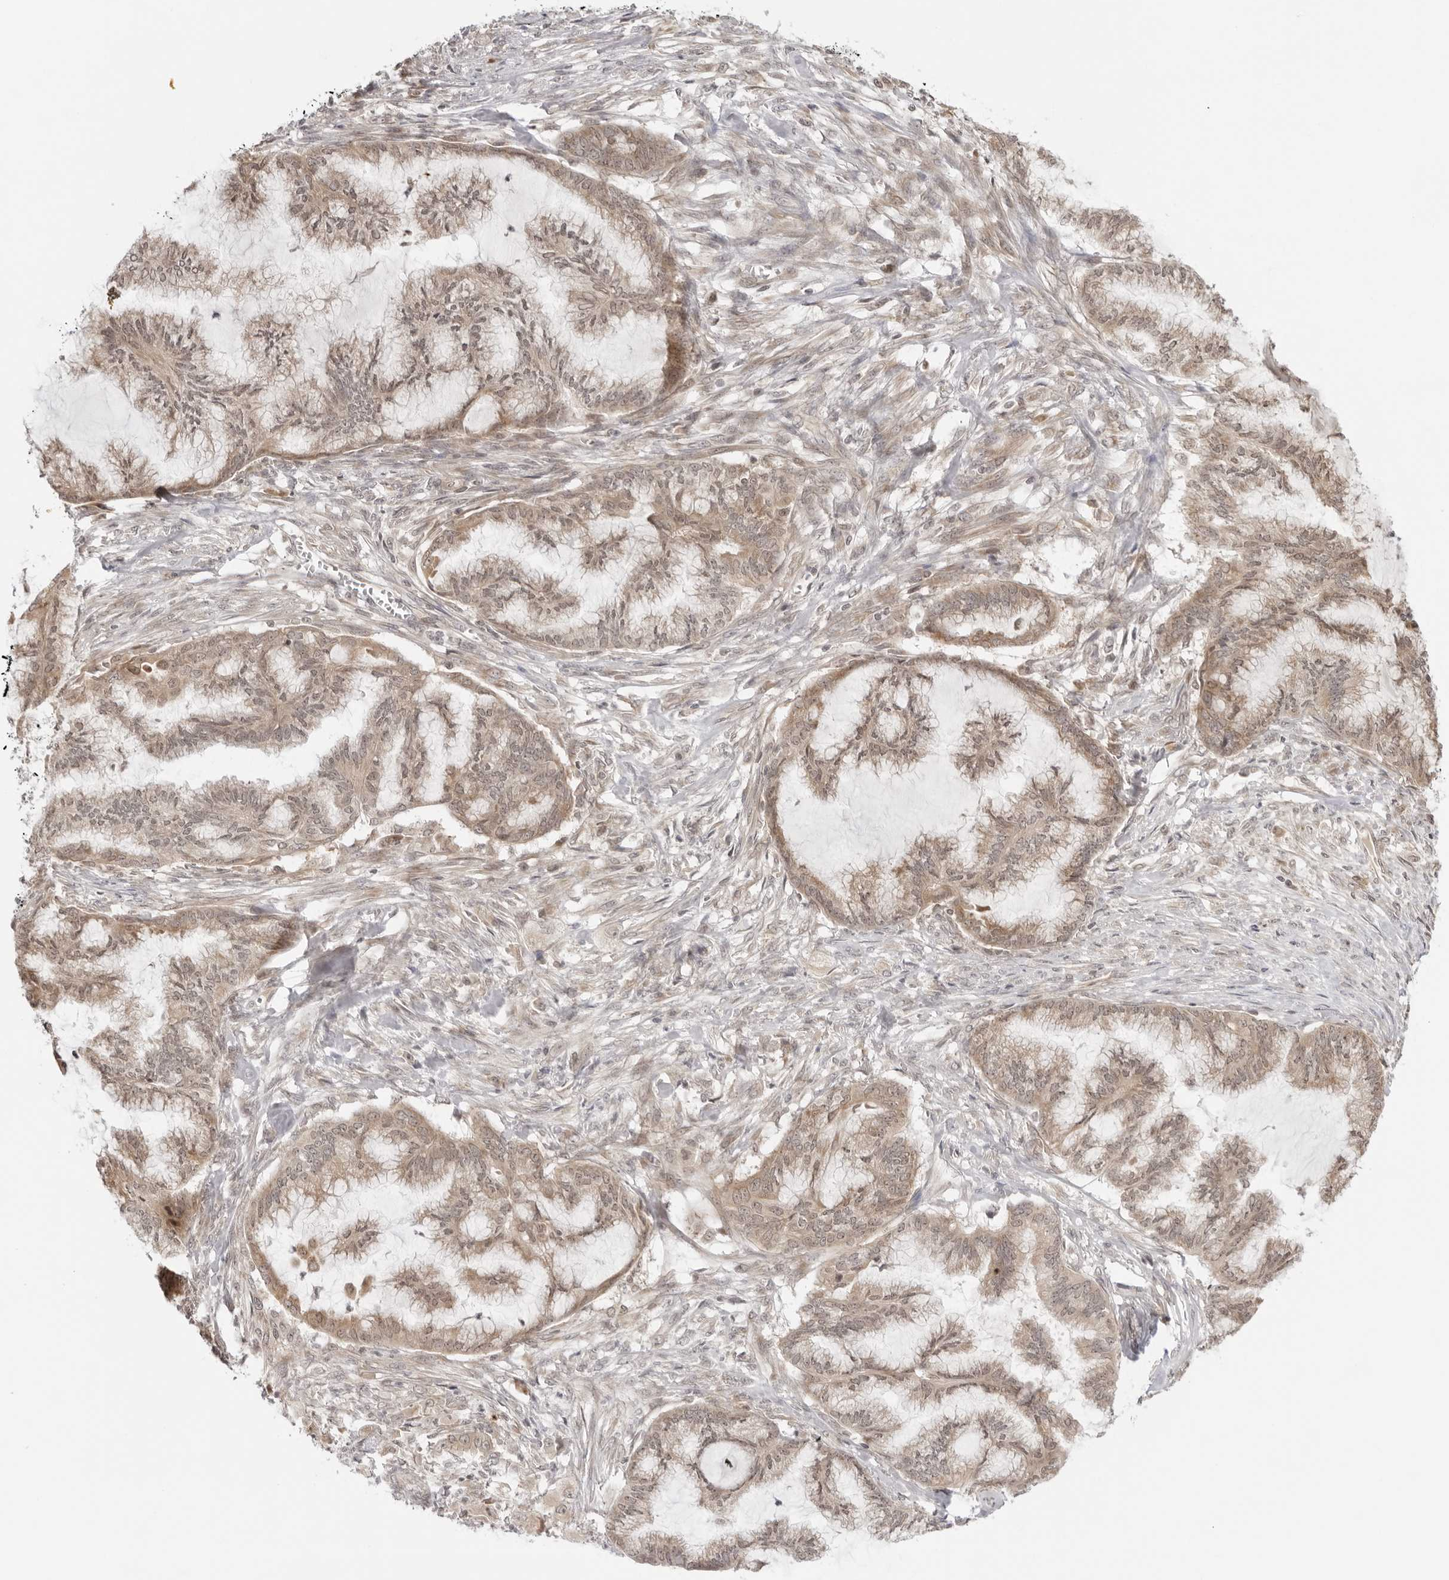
{"staining": {"intensity": "moderate", "quantity": ">75%", "location": "cytoplasmic/membranous"}, "tissue": "endometrial cancer", "cell_type": "Tumor cells", "image_type": "cancer", "snomed": [{"axis": "morphology", "description": "Adenocarcinoma, NOS"}, {"axis": "topography", "description": "Endometrium"}], "caption": "The photomicrograph reveals staining of endometrial cancer (adenocarcinoma), revealing moderate cytoplasmic/membranous protein expression (brown color) within tumor cells.", "gene": "PRRC2C", "patient": {"sex": "female", "age": 86}}